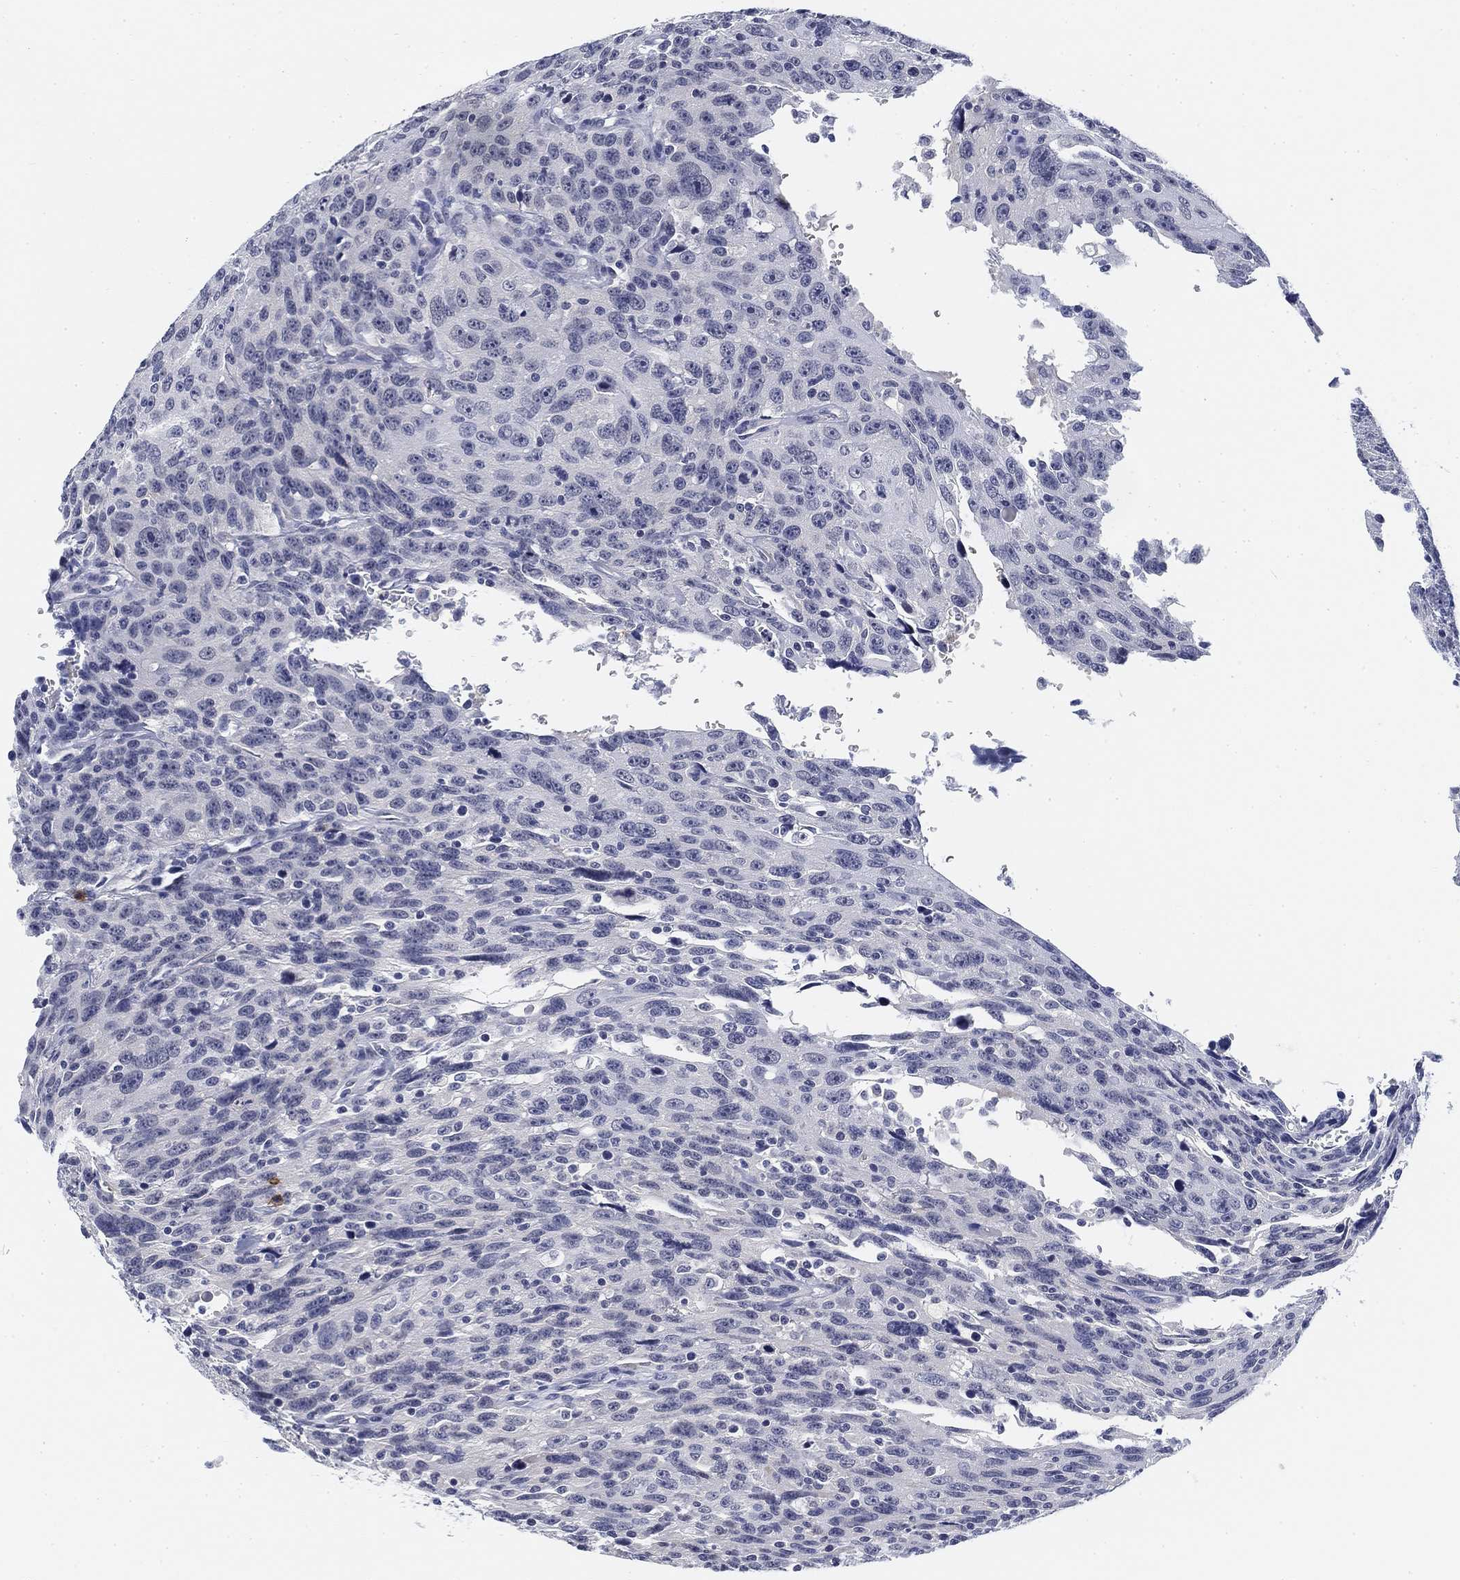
{"staining": {"intensity": "negative", "quantity": "none", "location": "none"}, "tissue": "urothelial cancer", "cell_type": "Tumor cells", "image_type": "cancer", "snomed": [{"axis": "morphology", "description": "Urothelial carcinoma, NOS"}, {"axis": "morphology", "description": "Urothelial carcinoma, High grade"}, {"axis": "topography", "description": "Urinary bladder"}], "caption": "An image of human high-grade urothelial carcinoma is negative for staining in tumor cells.", "gene": "SLC2A5", "patient": {"sex": "female", "age": 73}}